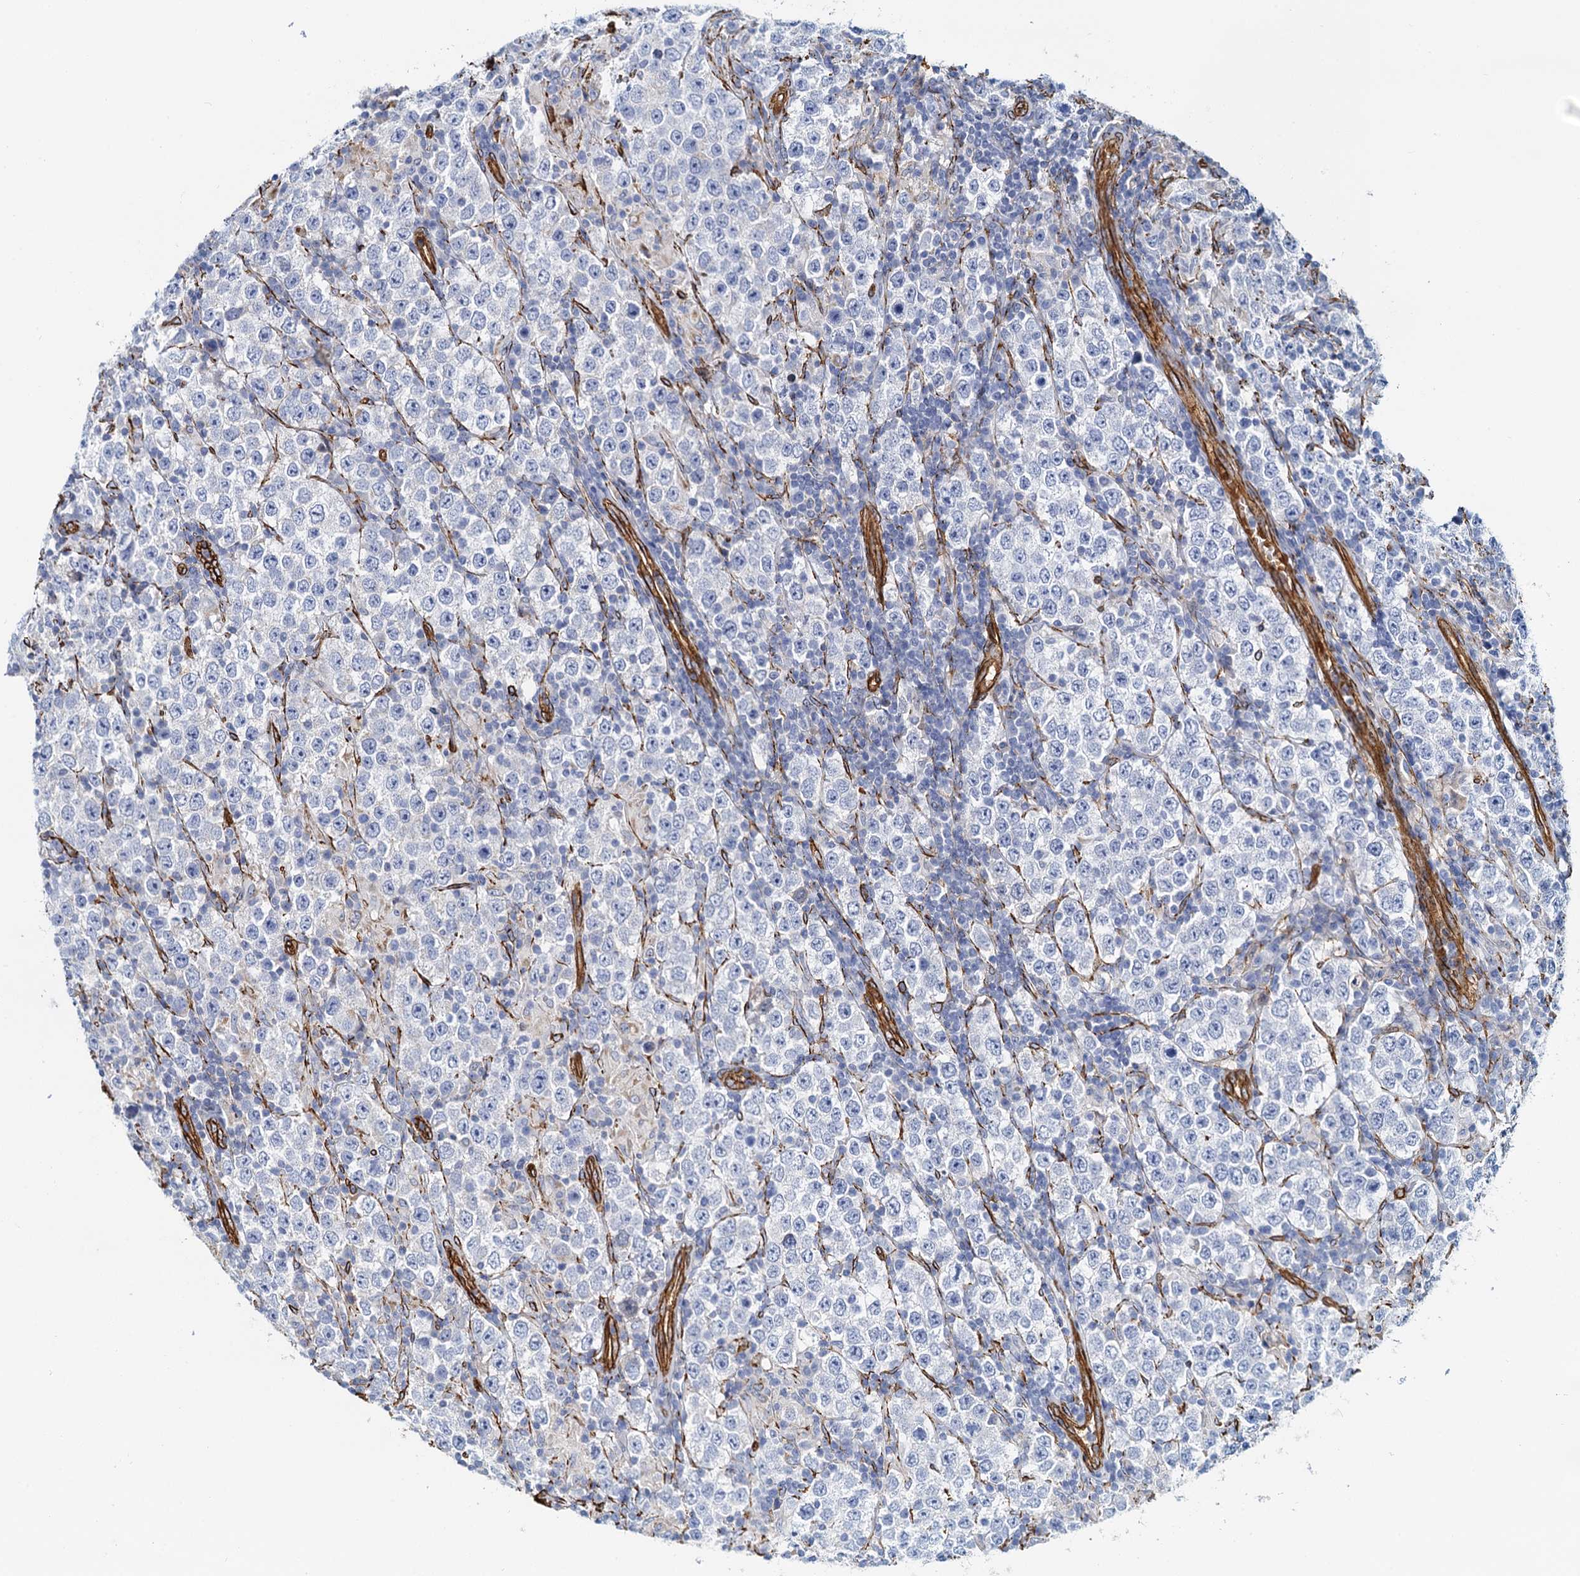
{"staining": {"intensity": "negative", "quantity": "none", "location": "none"}, "tissue": "testis cancer", "cell_type": "Tumor cells", "image_type": "cancer", "snomed": [{"axis": "morphology", "description": "Normal tissue, NOS"}, {"axis": "morphology", "description": "Urothelial carcinoma, High grade"}, {"axis": "morphology", "description": "Seminoma, NOS"}, {"axis": "morphology", "description": "Carcinoma, Embryonal, NOS"}, {"axis": "topography", "description": "Urinary bladder"}, {"axis": "topography", "description": "Testis"}], "caption": "IHC of testis cancer (urothelial carcinoma (high-grade)) reveals no expression in tumor cells. (DAB immunohistochemistry (IHC) with hematoxylin counter stain).", "gene": "DGKG", "patient": {"sex": "male", "age": 41}}